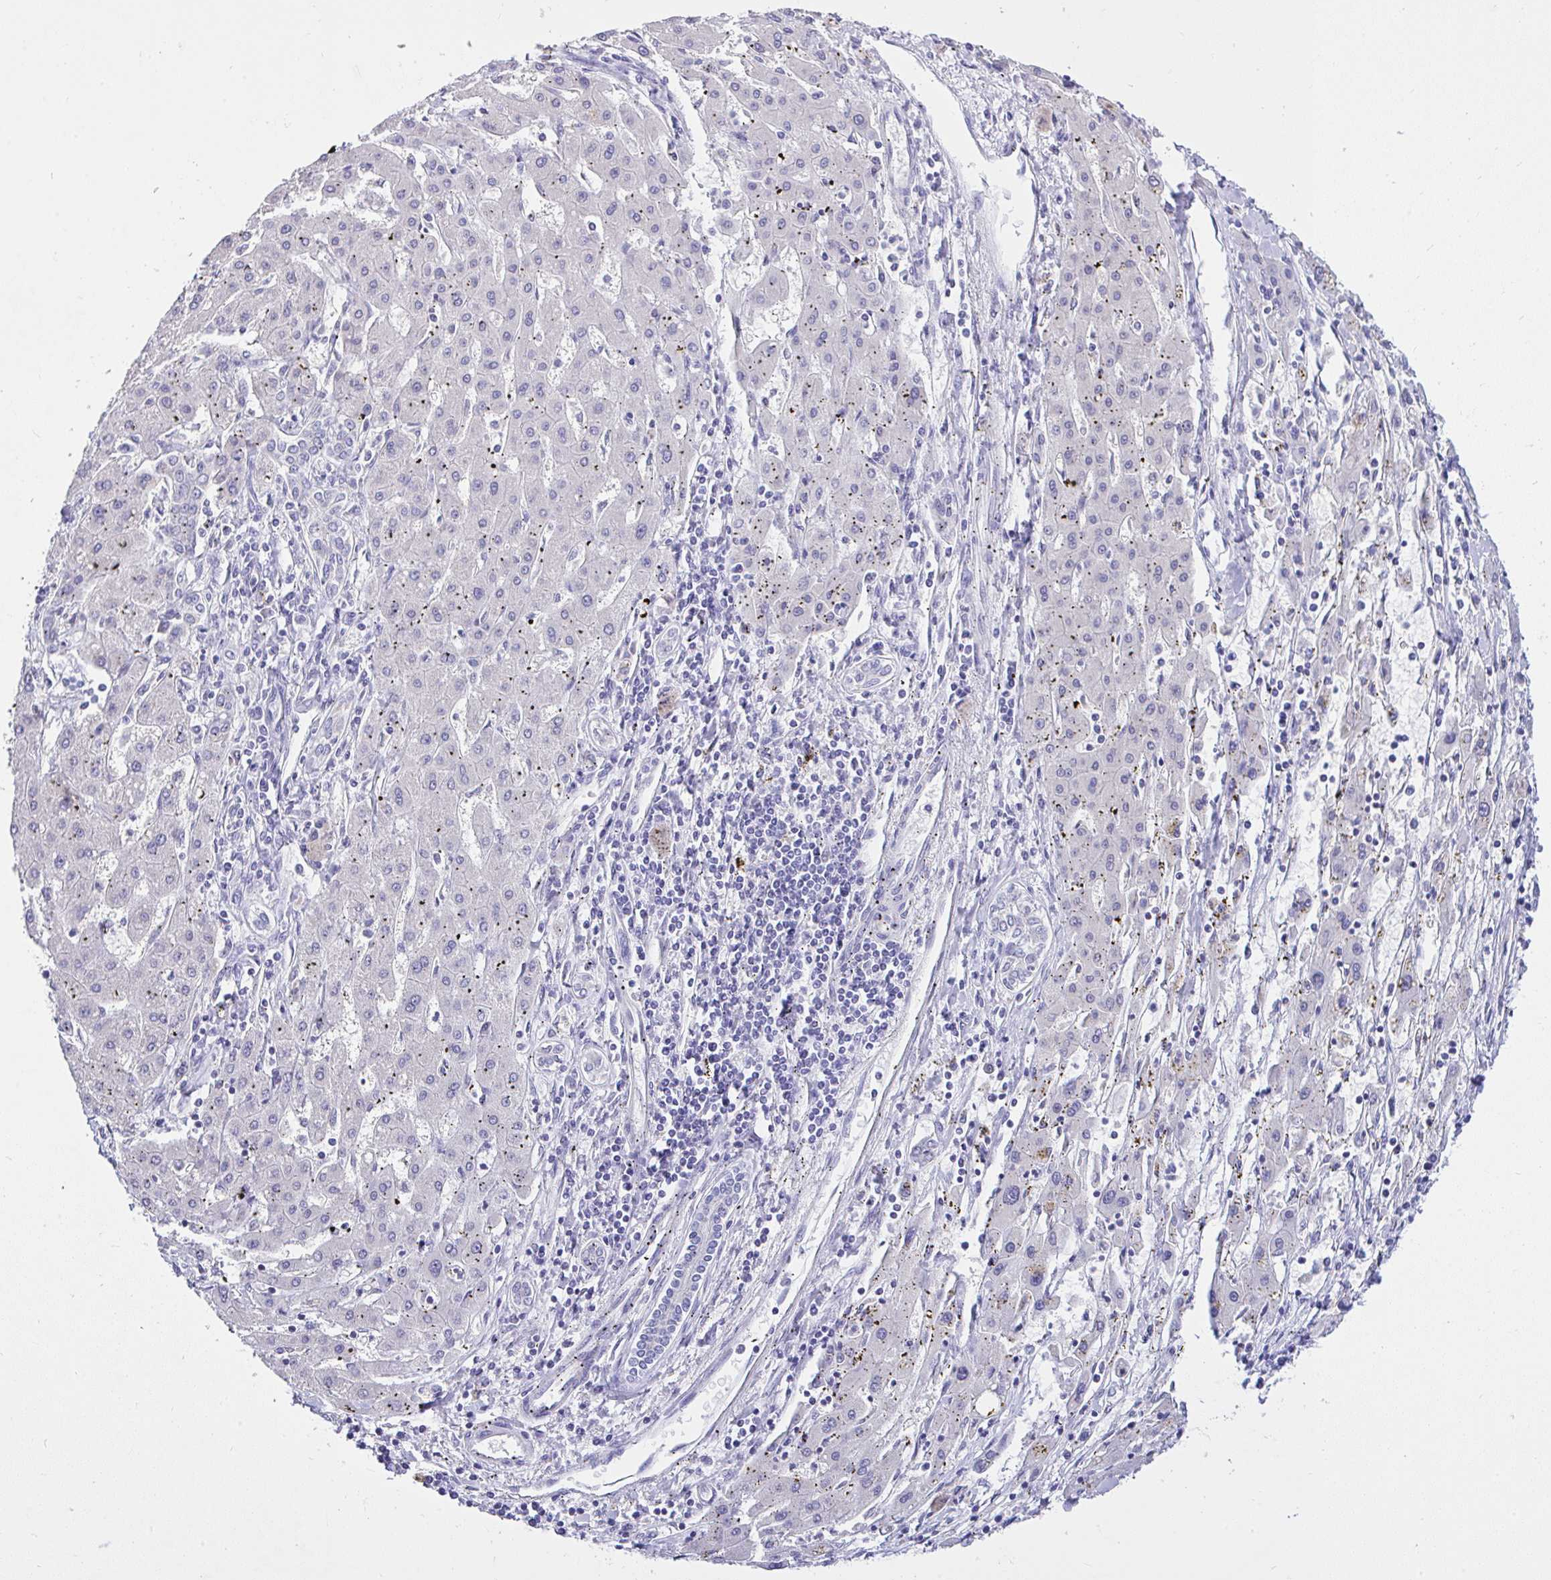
{"staining": {"intensity": "negative", "quantity": "none", "location": "none"}, "tissue": "liver cancer", "cell_type": "Tumor cells", "image_type": "cancer", "snomed": [{"axis": "morphology", "description": "Carcinoma, Hepatocellular, NOS"}, {"axis": "topography", "description": "Liver"}], "caption": "Image shows no protein expression in tumor cells of liver cancer tissue.", "gene": "CTU1", "patient": {"sex": "male", "age": 72}}